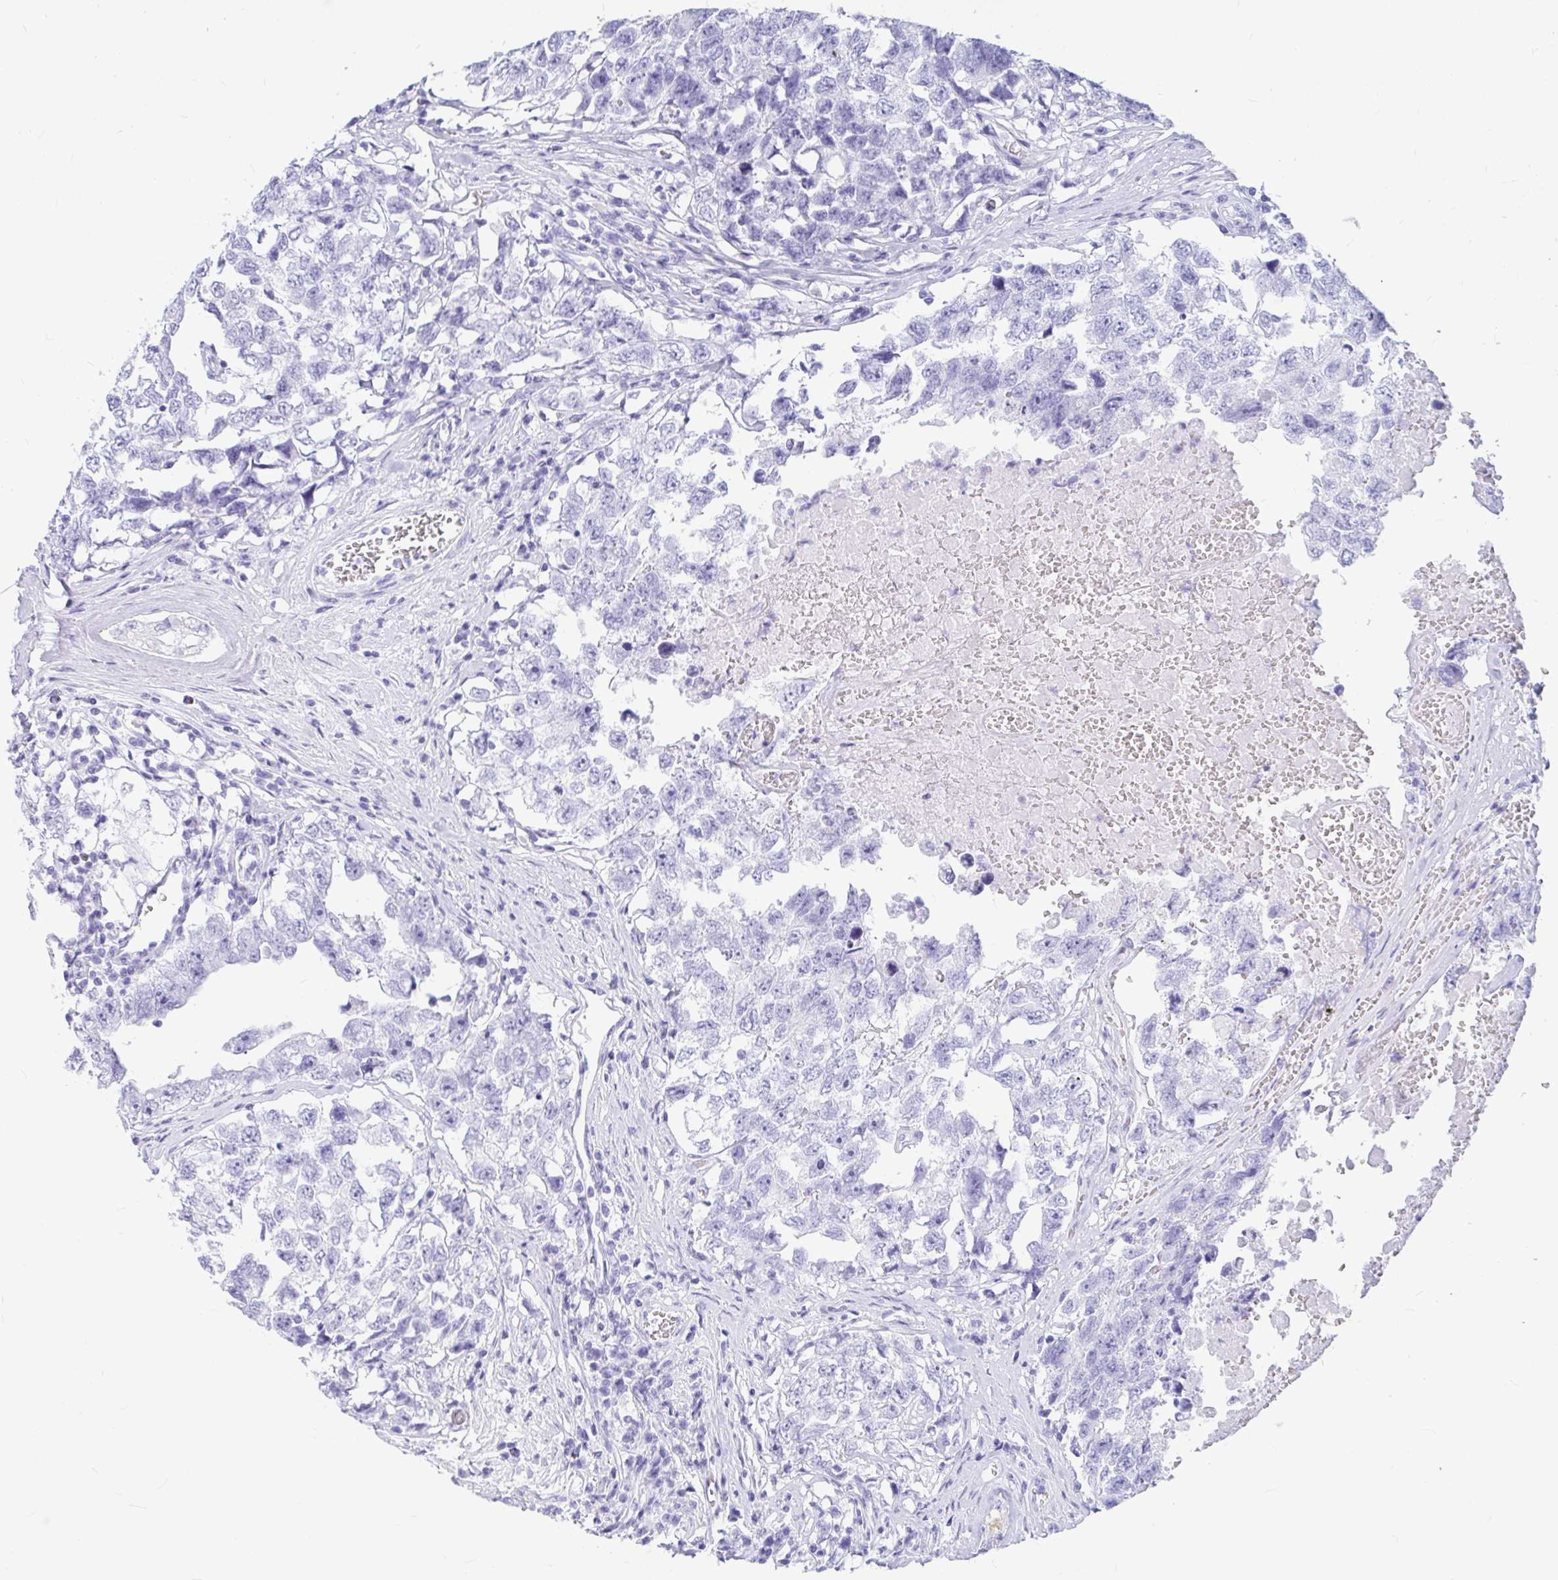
{"staining": {"intensity": "negative", "quantity": "none", "location": "none"}, "tissue": "testis cancer", "cell_type": "Tumor cells", "image_type": "cancer", "snomed": [{"axis": "morphology", "description": "Carcinoma, Embryonal, NOS"}, {"axis": "topography", "description": "Testis"}], "caption": "Immunohistochemistry (IHC) photomicrograph of human testis embryonal carcinoma stained for a protein (brown), which displays no positivity in tumor cells.", "gene": "OR5J2", "patient": {"sex": "male", "age": 22}}